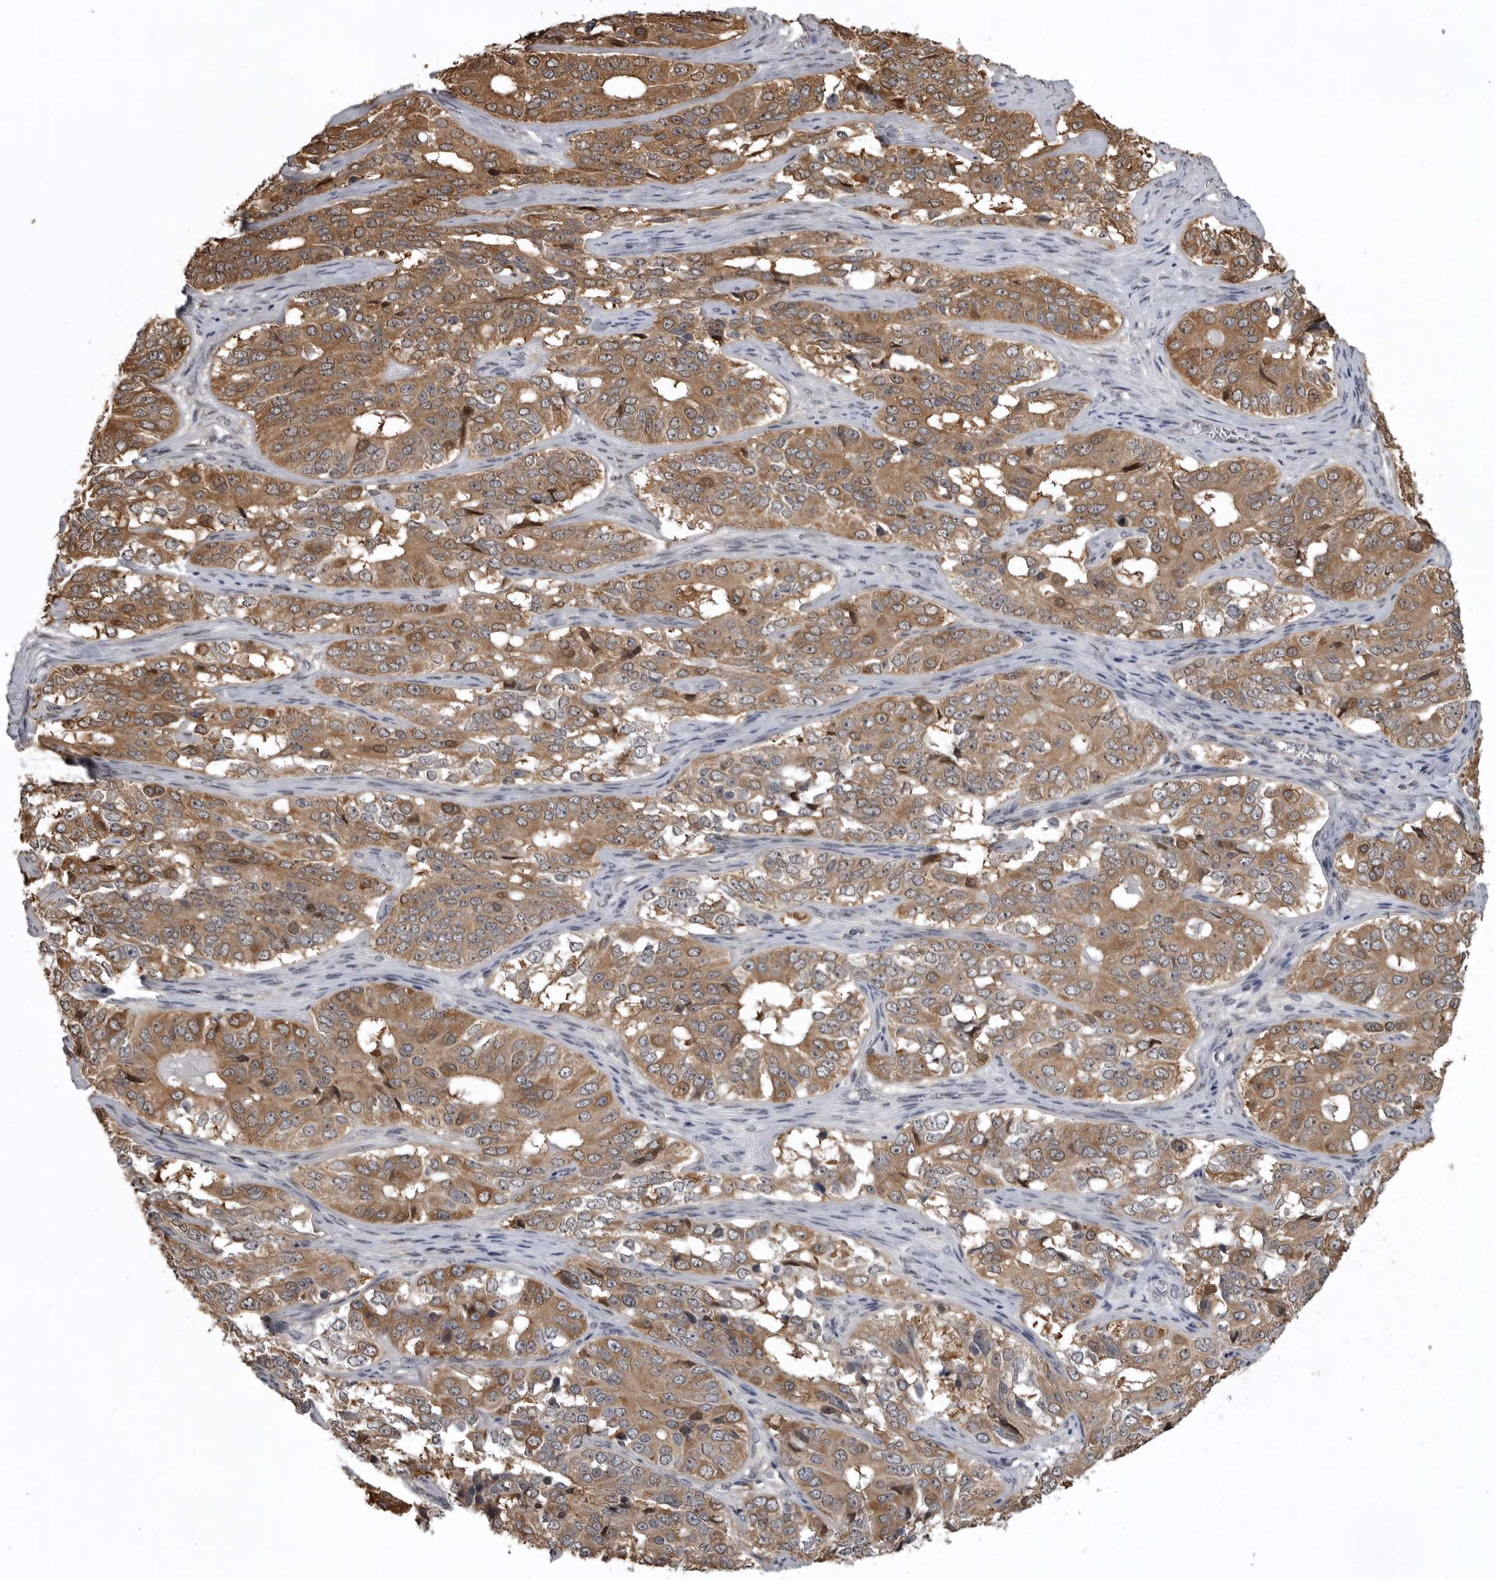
{"staining": {"intensity": "moderate", "quantity": ">75%", "location": "cytoplasmic/membranous"}, "tissue": "ovarian cancer", "cell_type": "Tumor cells", "image_type": "cancer", "snomed": [{"axis": "morphology", "description": "Carcinoma, endometroid"}, {"axis": "topography", "description": "Ovary"}], "caption": "IHC of ovarian endometroid carcinoma displays medium levels of moderate cytoplasmic/membranous staining in about >75% of tumor cells.", "gene": "SNX16", "patient": {"sex": "female", "age": 51}}